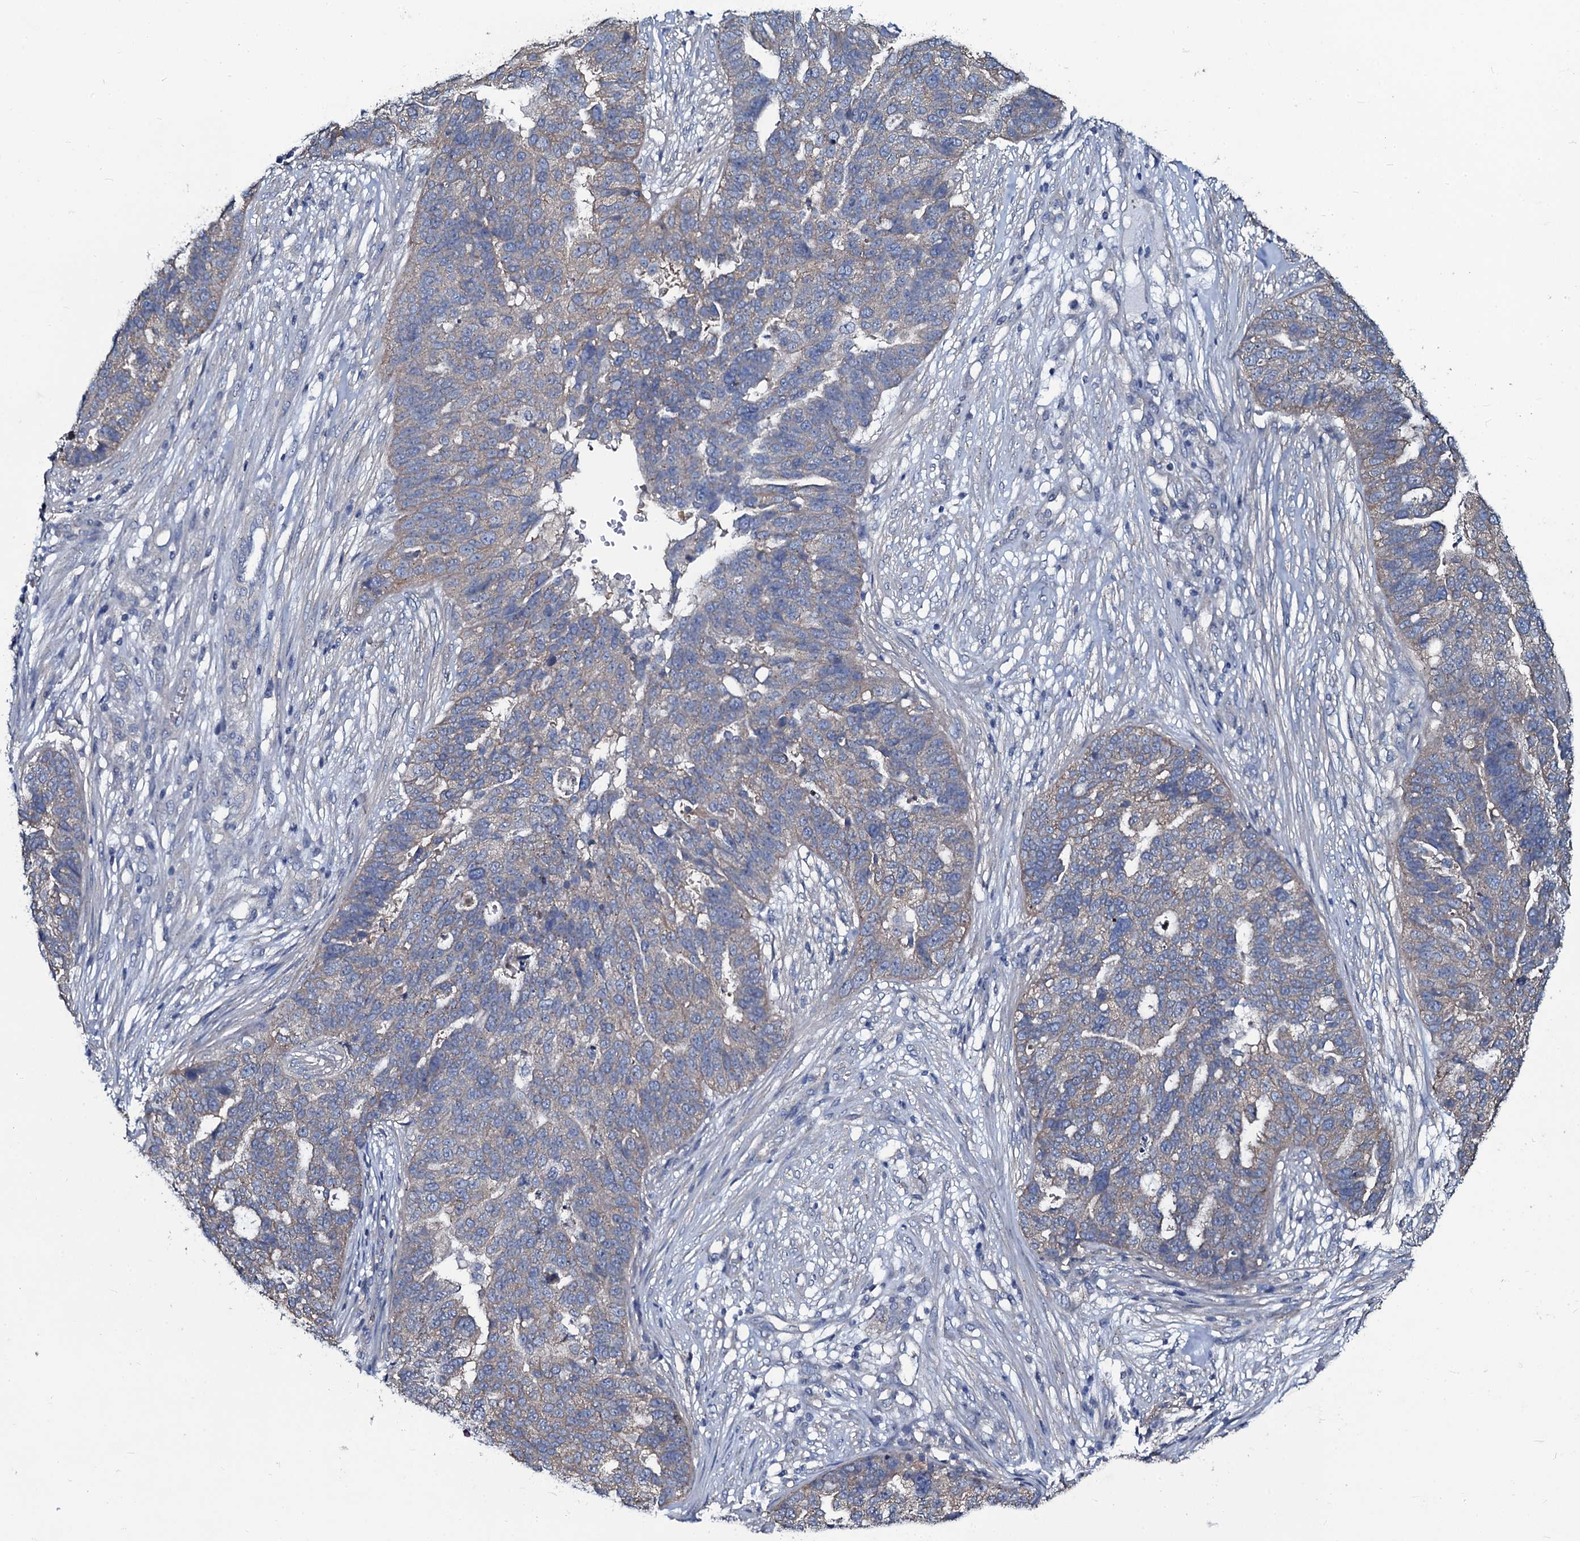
{"staining": {"intensity": "weak", "quantity": "25%-75%", "location": "cytoplasmic/membranous"}, "tissue": "ovarian cancer", "cell_type": "Tumor cells", "image_type": "cancer", "snomed": [{"axis": "morphology", "description": "Cystadenocarcinoma, serous, NOS"}, {"axis": "topography", "description": "Ovary"}], "caption": "Immunohistochemistry (IHC) image of neoplastic tissue: serous cystadenocarcinoma (ovarian) stained using IHC displays low levels of weak protein expression localized specifically in the cytoplasmic/membranous of tumor cells, appearing as a cytoplasmic/membranous brown color.", "gene": "USPL1", "patient": {"sex": "female", "age": 59}}